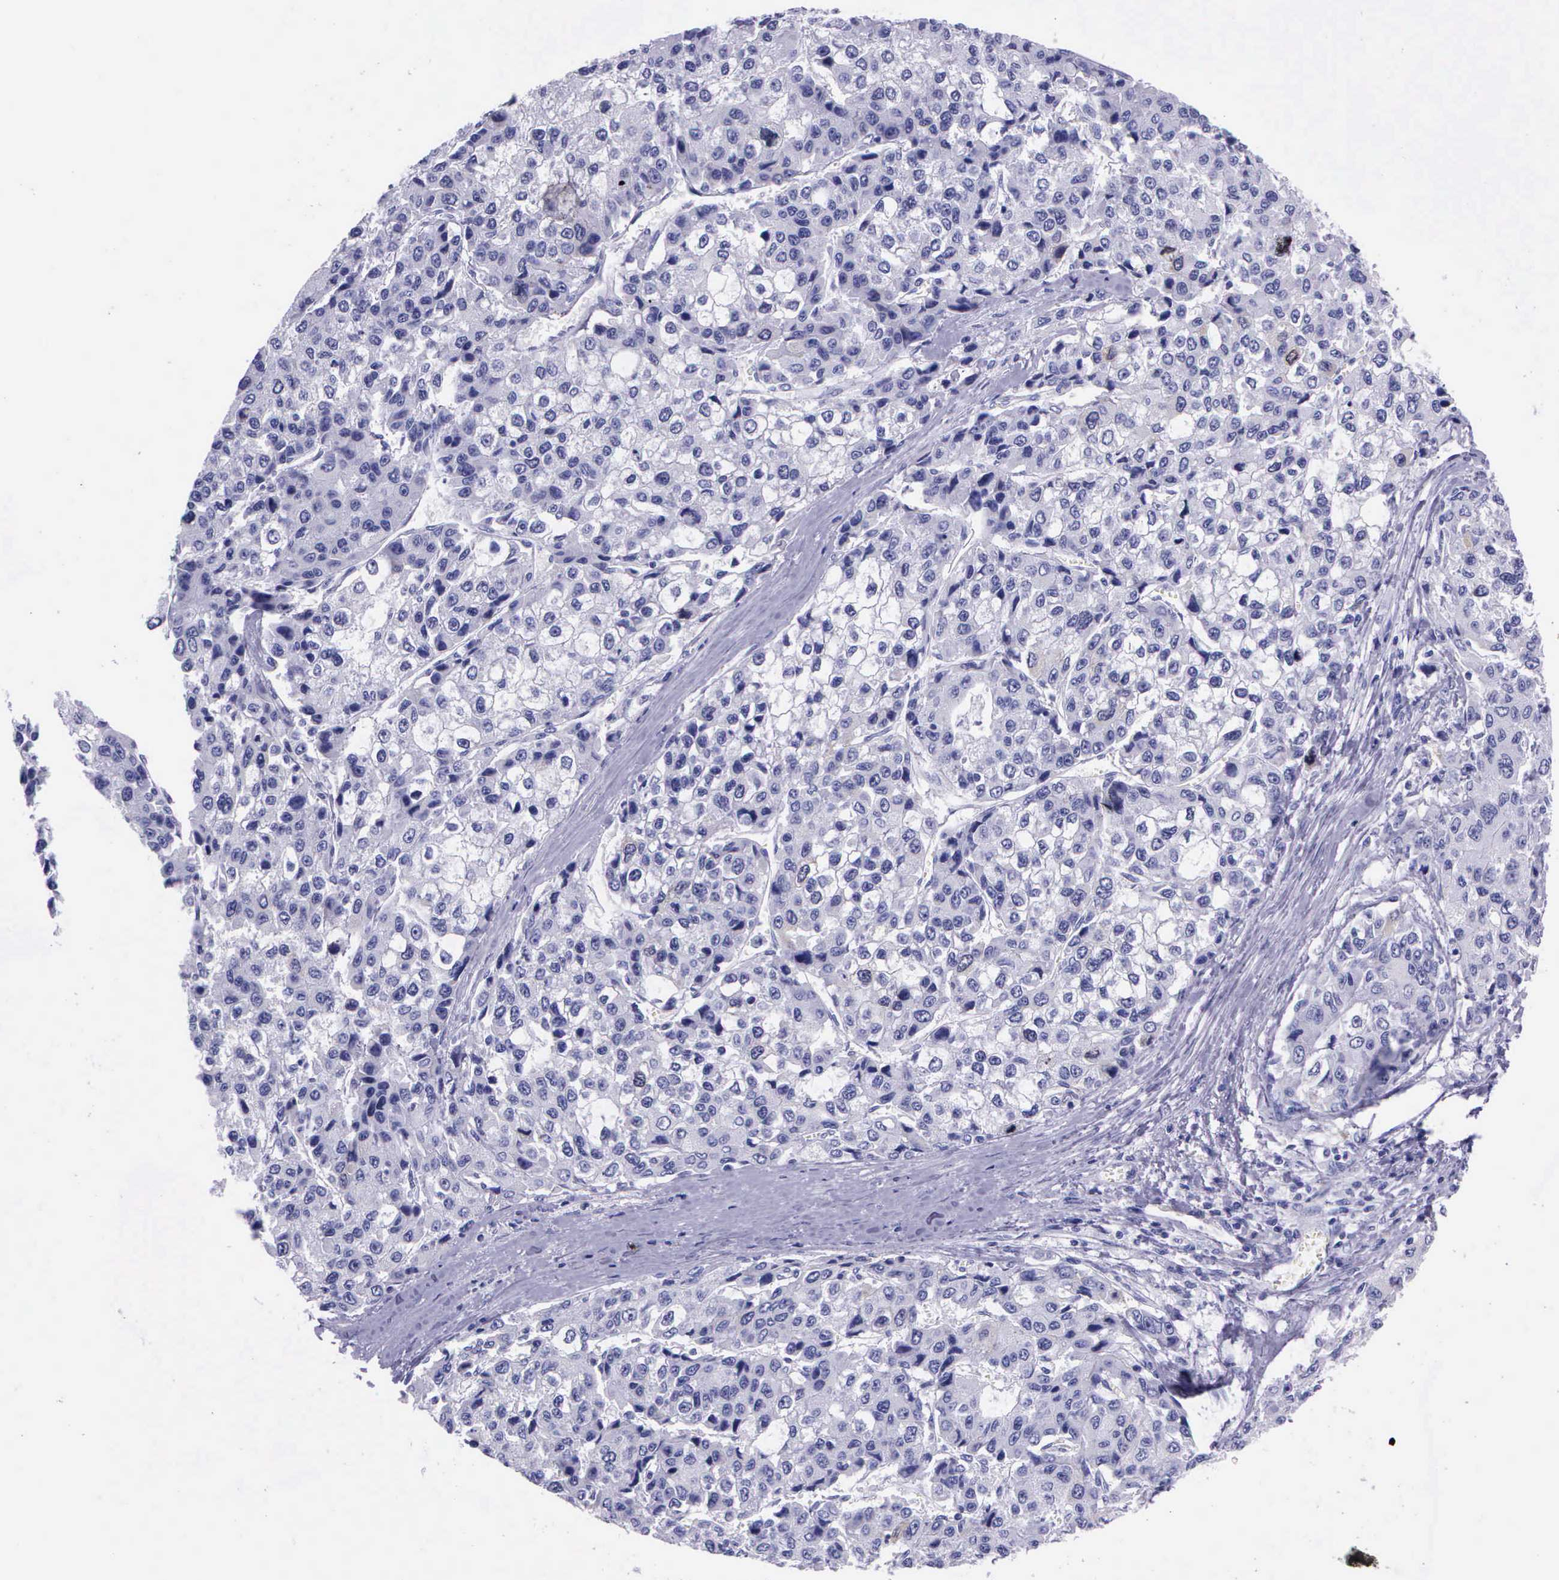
{"staining": {"intensity": "negative", "quantity": "none", "location": "none"}, "tissue": "liver cancer", "cell_type": "Tumor cells", "image_type": "cancer", "snomed": [{"axis": "morphology", "description": "Carcinoma, Hepatocellular, NOS"}, {"axis": "topography", "description": "Liver"}], "caption": "The immunohistochemistry micrograph has no significant staining in tumor cells of hepatocellular carcinoma (liver) tissue.", "gene": "CCNB1", "patient": {"sex": "female", "age": 66}}